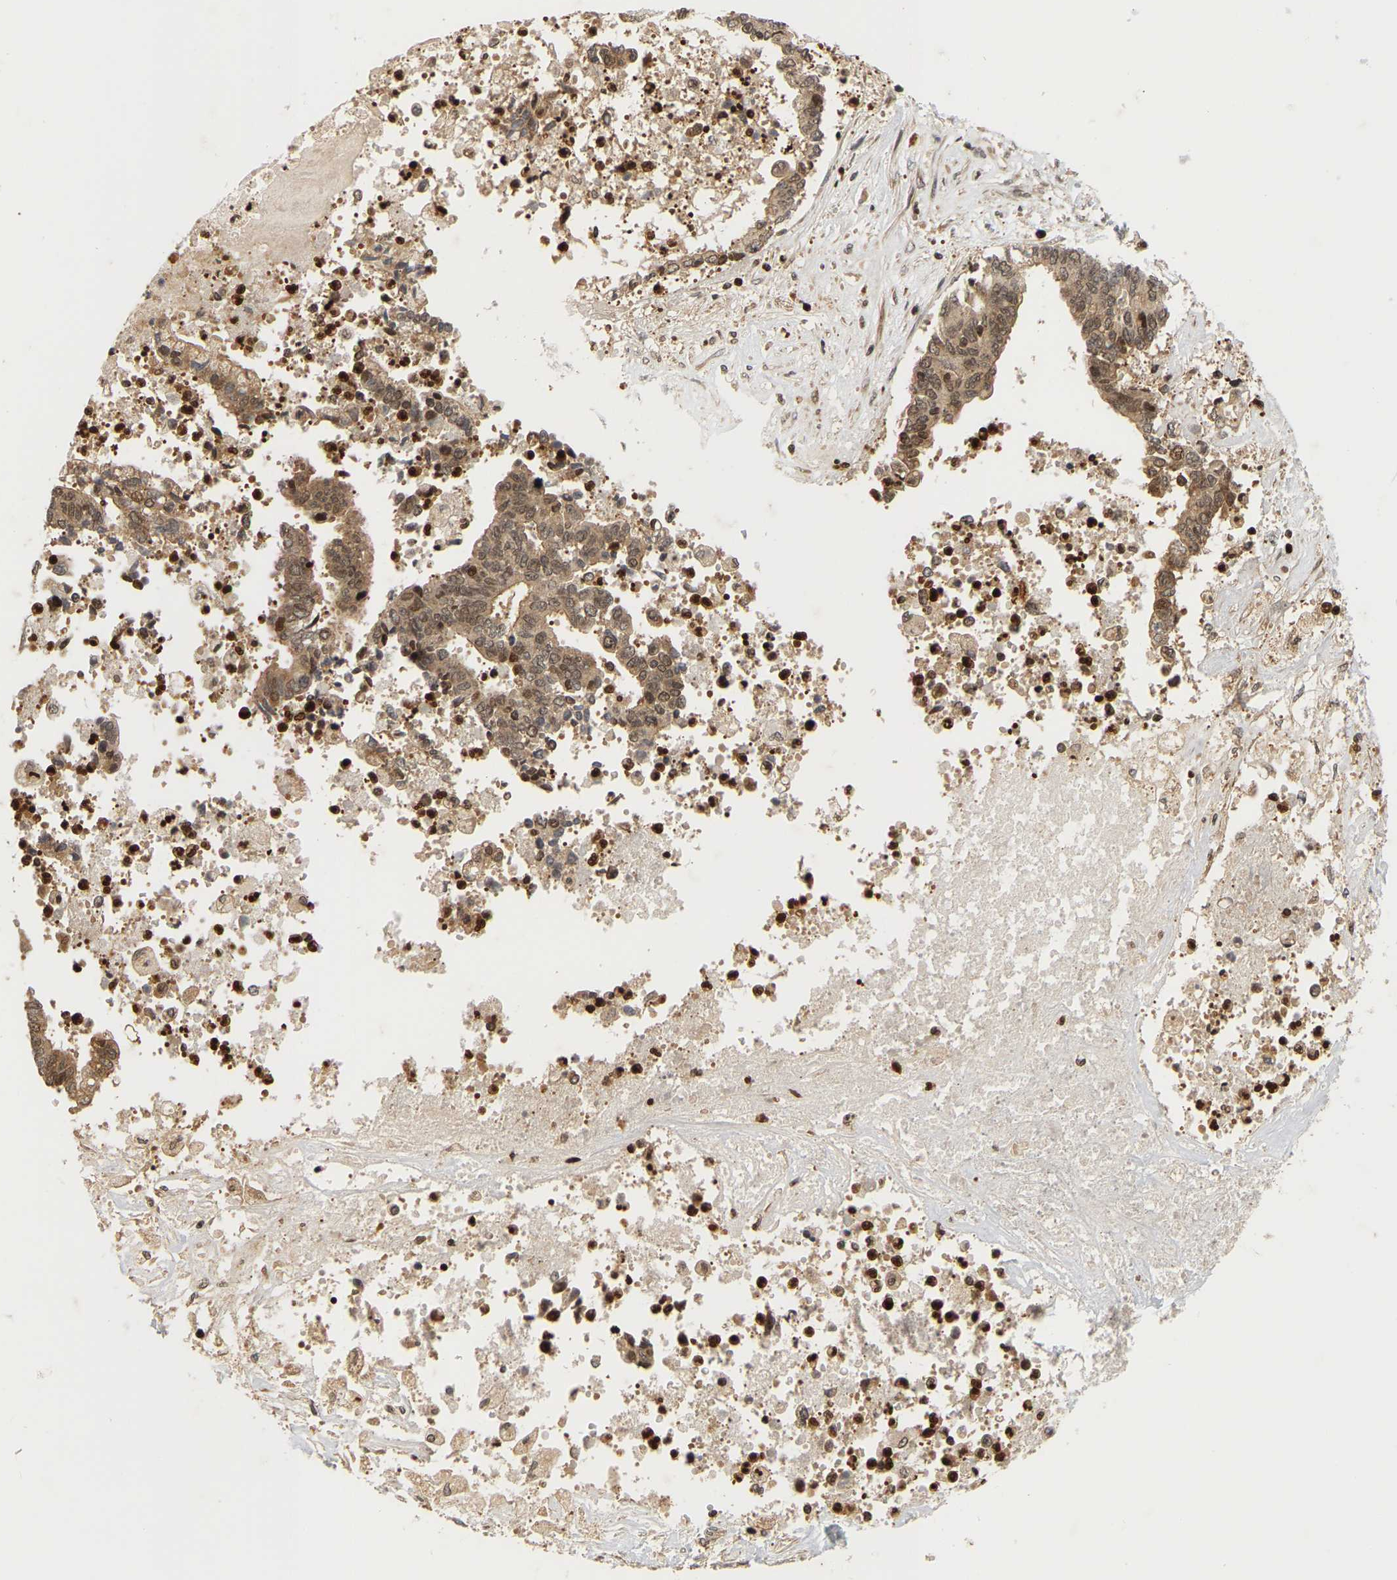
{"staining": {"intensity": "moderate", "quantity": ">75%", "location": "cytoplasmic/membranous"}, "tissue": "liver cancer", "cell_type": "Tumor cells", "image_type": "cancer", "snomed": [{"axis": "morphology", "description": "Cholangiocarcinoma"}, {"axis": "topography", "description": "Liver"}], "caption": "Immunohistochemistry image of neoplastic tissue: human liver cancer (cholangiocarcinoma) stained using immunohistochemistry shows medium levels of moderate protein expression localized specifically in the cytoplasmic/membranous of tumor cells, appearing as a cytoplasmic/membranous brown color.", "gene": "NFE2L2", "patient": {"sex": "male", "age": 57}}